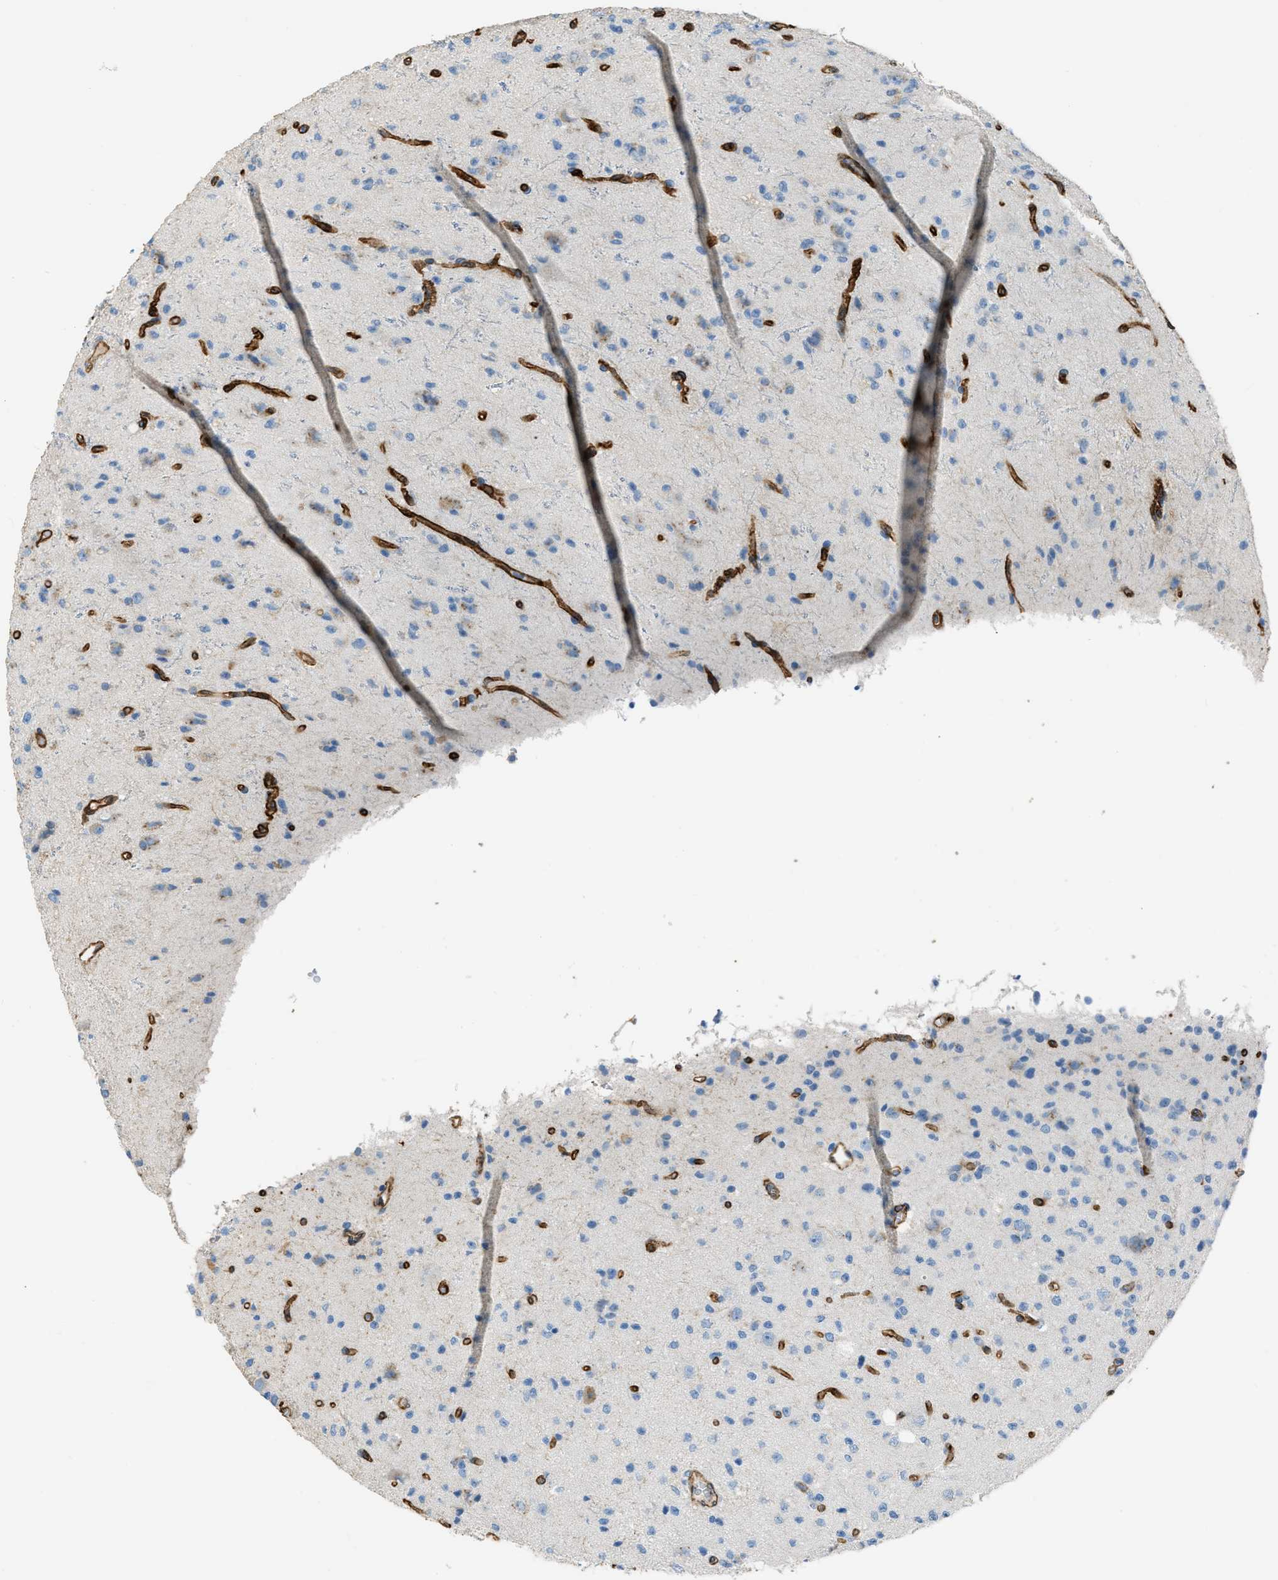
{"staining": {"intensity": "negative", "quantity": "none", "location": "none"}, "tissue": "glioma", "cell_type": "Tumor cells", "image_type": "cancer", "snomed": [{"axis": "morphology", "description": "Glioma, malignant, High grade"}, {"axis": "topography", "description": "pancreas cauda"}], "caption": "An immunohistochemistry (IHC) photomicrograph of malignant glioma (high-grade) is shown. There is no staining in tumor cells of malignant glioma (high-grade). (Stains: DAB IHC with hematoxylin counter stain, Microscopy: brightfield microscopy at high magnification).", "gene": "SLC22A15", "patient": {"sex": "male", "age": 60}}